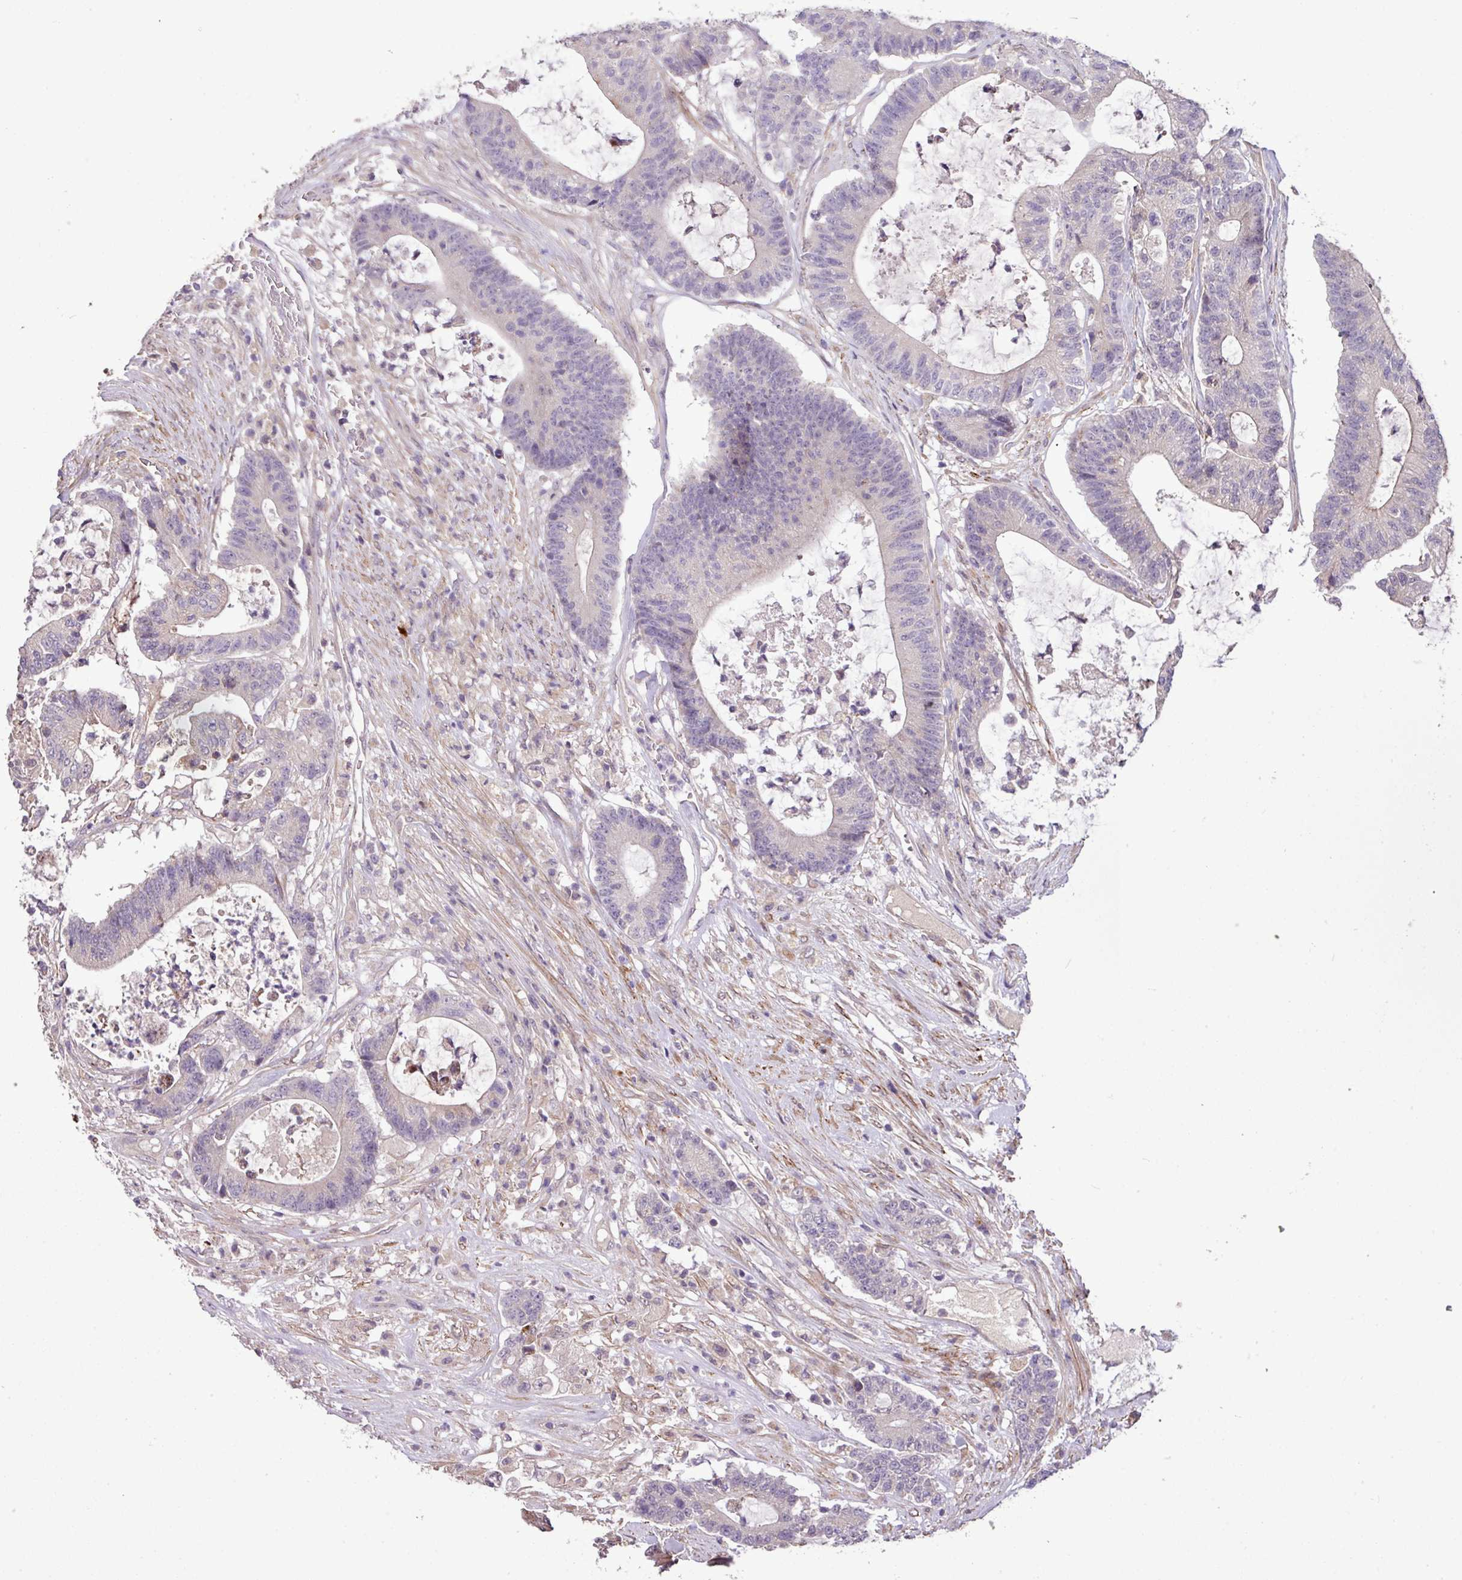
{"staining": {"intensity": "weak", "quantity": "<25%", "location": "cytoplasmic/membranous"}, "tissue": "colorectal cancer", "cell_type": "Tumor cells", "image_type": "cancer", "snomed": [{"axis": "morphology", "description": "Adenocarcinoma, NOS"}, {"axis": "topography", "description": "Colon"}], "caption": "Immunohistochemical staining of human colorectal adenocarcinoma demonstrates no significant positivity in tumor cells.", "gene": "XIAP", "patient": {"sex": "female", "age": 84}}